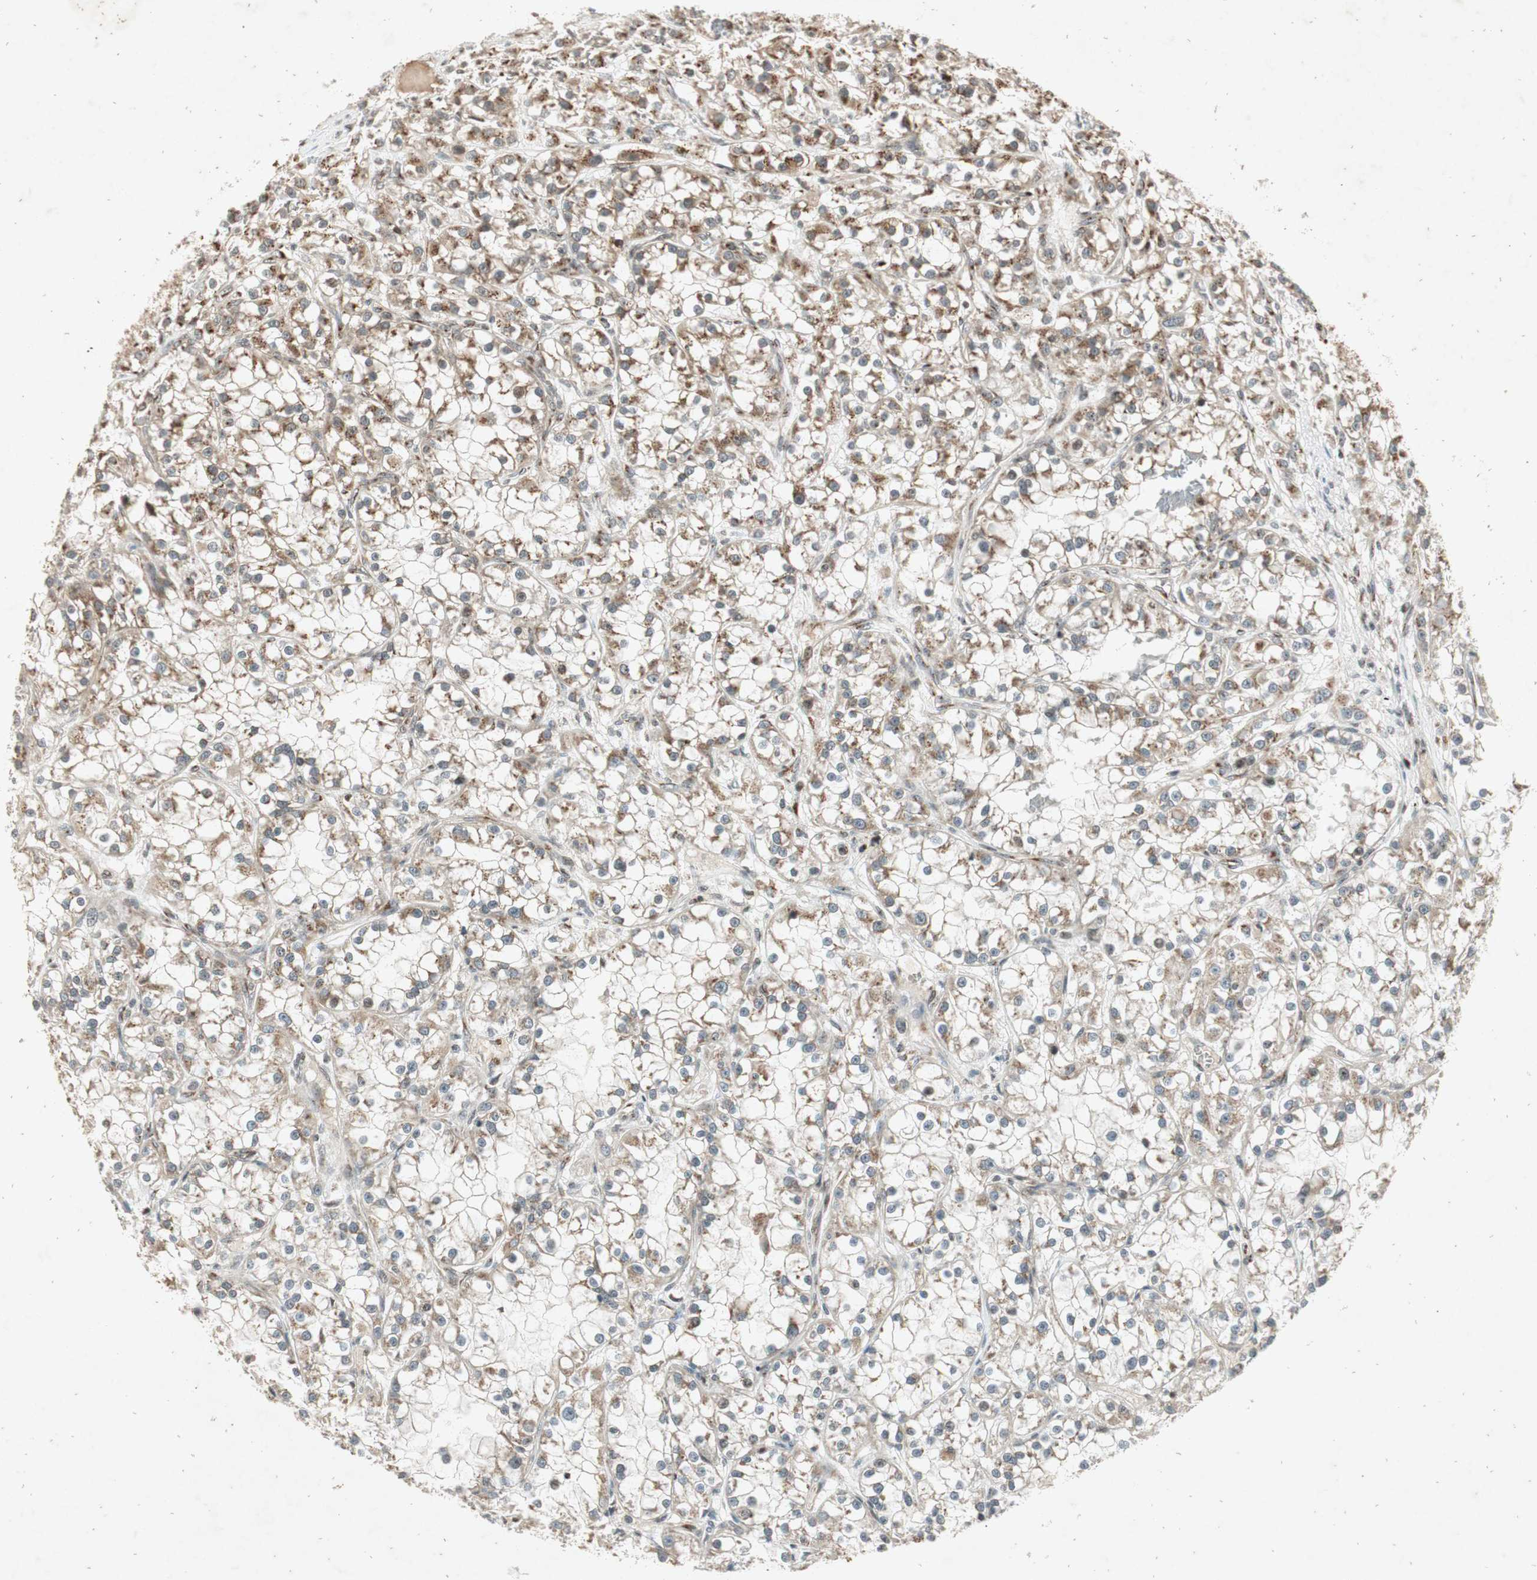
{"staining": {"intensity": "weak", "quantity": "<25%", "location": "cytoplasmic/membranous"}, "tissue": "renal cancer", "cell_type": "Tumor cells", "image_type": "cancer", "snomed": [{"axis": "morphology", "description": "Adenocarcinoma, NOS"}, {"axis": "topography", "description": "Kidney"}], "caption": "Immunohistochemistry (IHC) histopathology image of human renal adenocarcinoma stained for a protein (brown), which displays no expression in tumor cells. The staining is performed using DAB brown chromogen with nuclei counter-stained in using hematoxylin.", "gene": "NEO1", "patient": {"sex": "female", "age": 52}}